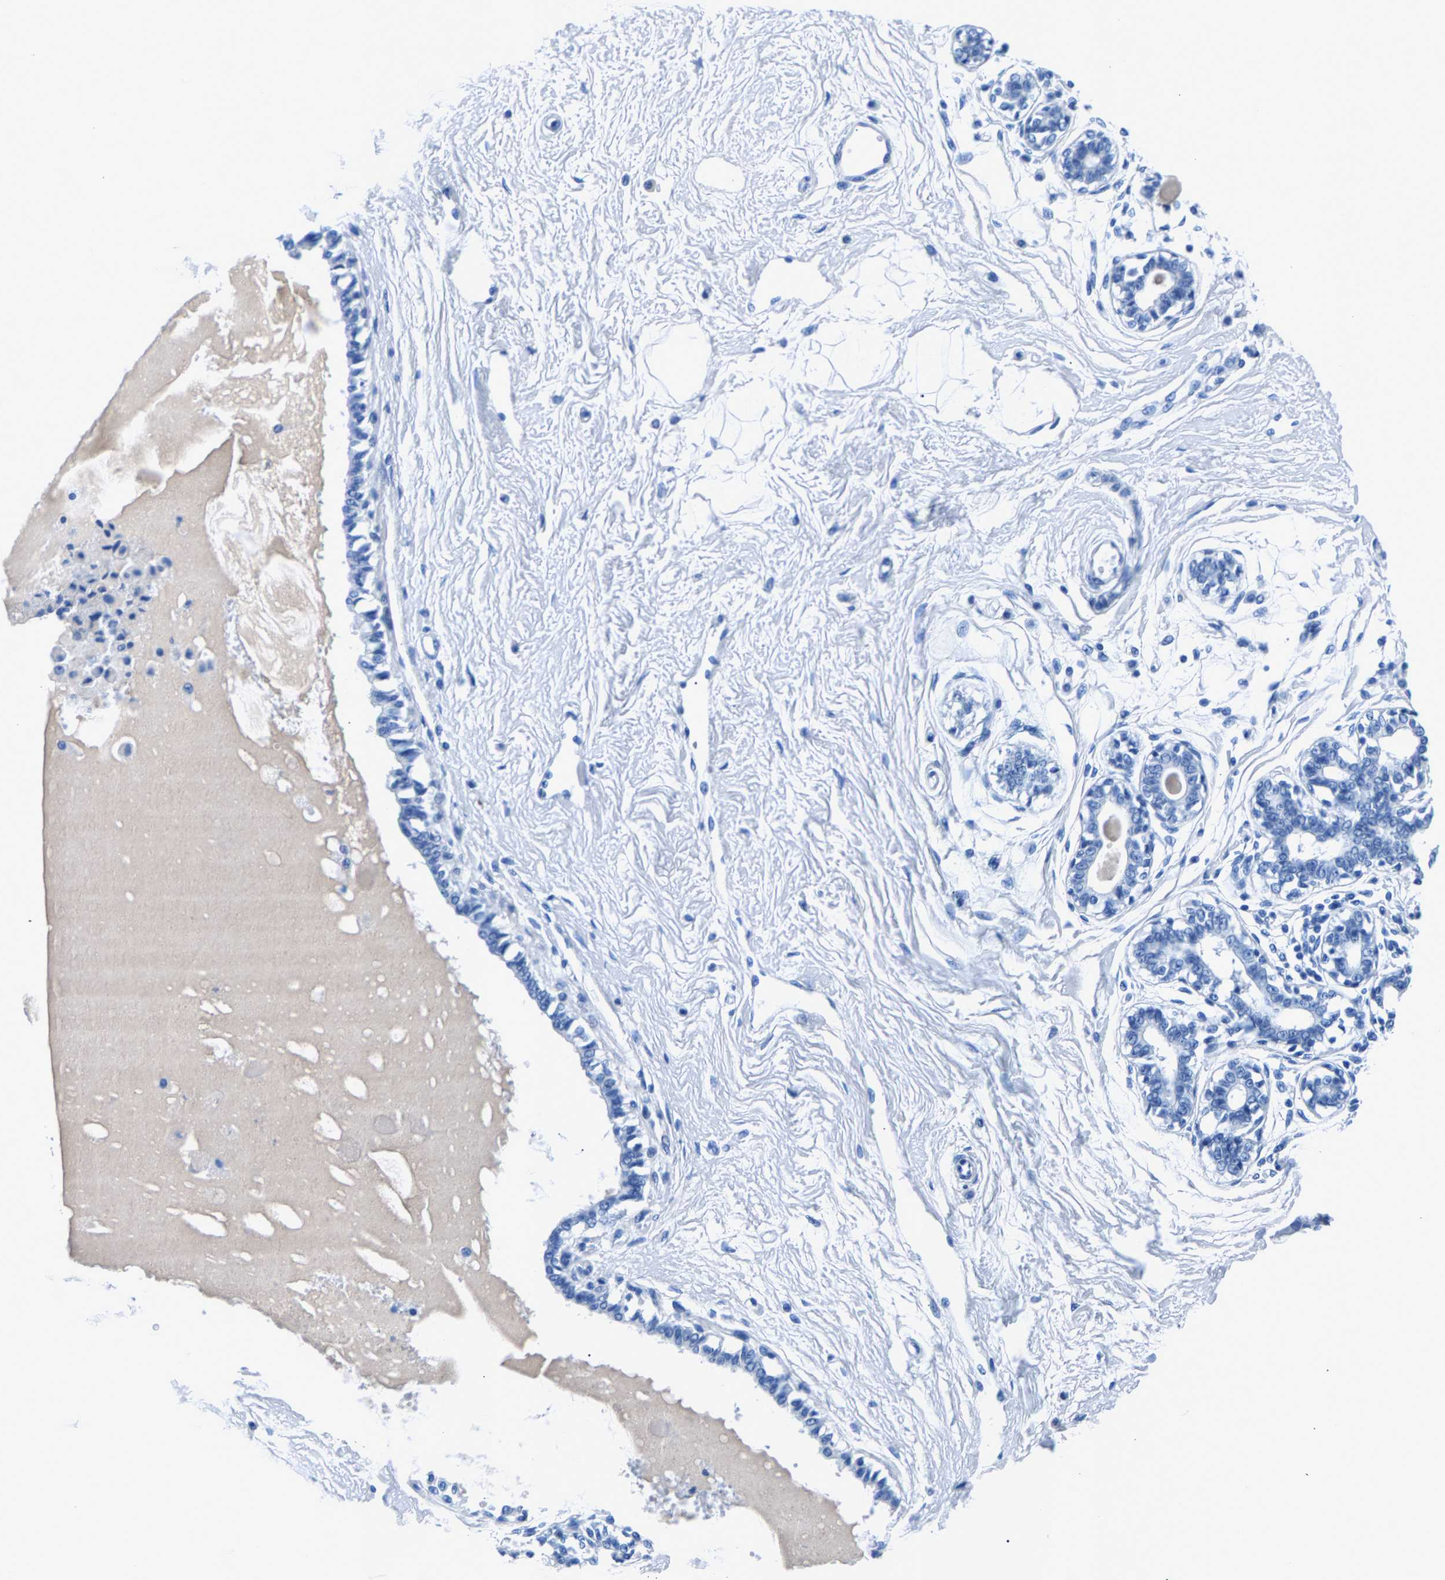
{"staining": {"intensity": "negative", "quantity": "none", "location": "none"}, "tissue": "breast", "cell_type": "Adipocytes", "image_type": "normal", "snomed": [{"axis": "morphology", "description": "Normal tissue, NOS"}, {"axis": "topography", "description": "Breast"}], "caption": "DAB (3,3'-diaminobenzidine) immunohistochemical staining of normal breast reveals no significant expression in adipocytes.", "gene": "CPS1", "patient": {"sex": "female", "age": 45}}